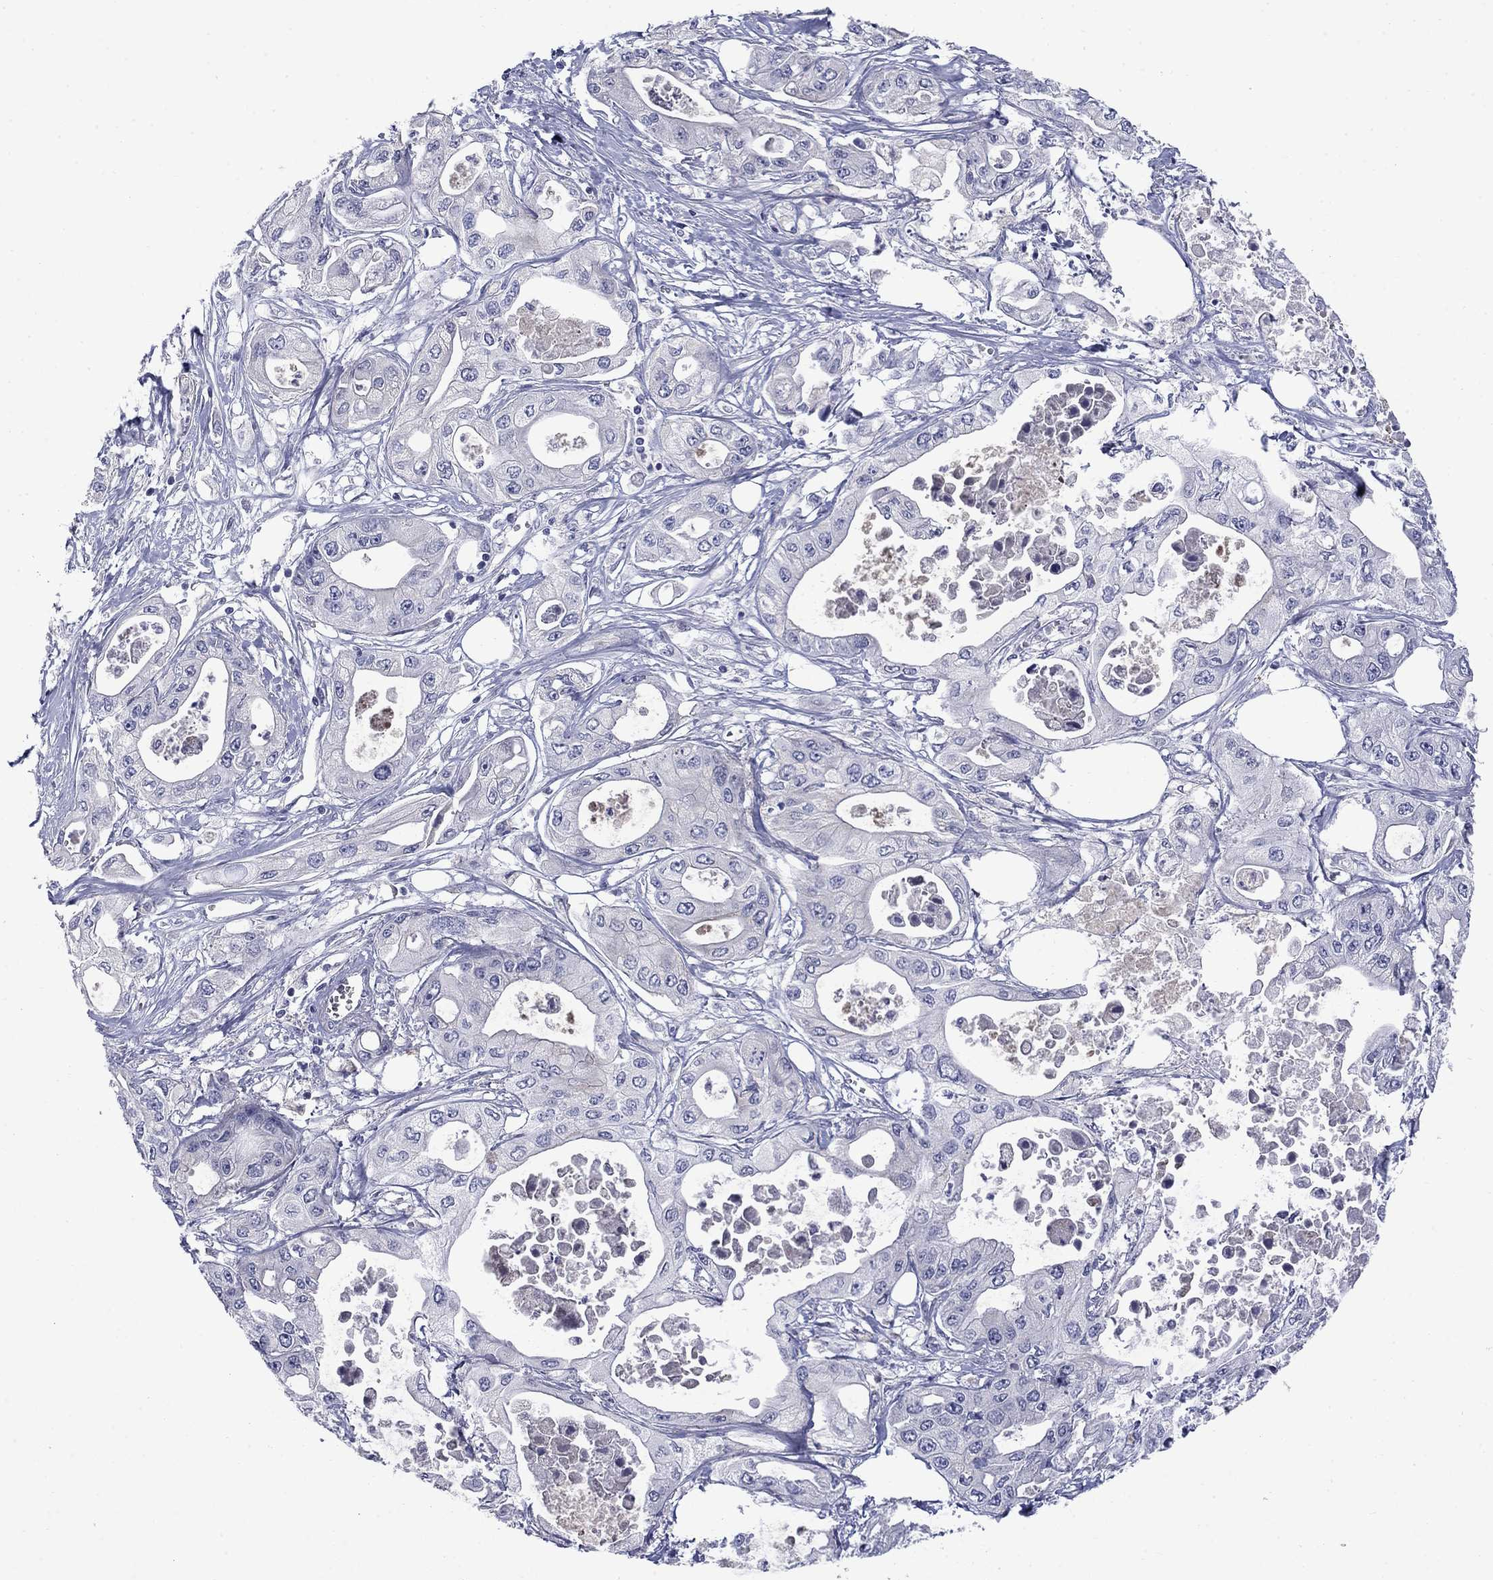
{"staining": {"intensity": "negative", "quantity": "none", "location": "none"}, "tissue": "pancreatic cancer", "cell_type": "Tumor cells", "image_type": "cancer", "snomed": [{"axis": "morphology", "description": "Adenocarcinoma, NOS"}, {"axis": "topography", "description": "Pancreas"}], "caption": "Immunohistochemistry photomicrograph of neoplastic tissue: pancreatic adenocarcinoma stained with DAB shows no significant protein expression in tumor cells.", "gene": "FRK", "patient": {"sex": "male", "age": 70}}